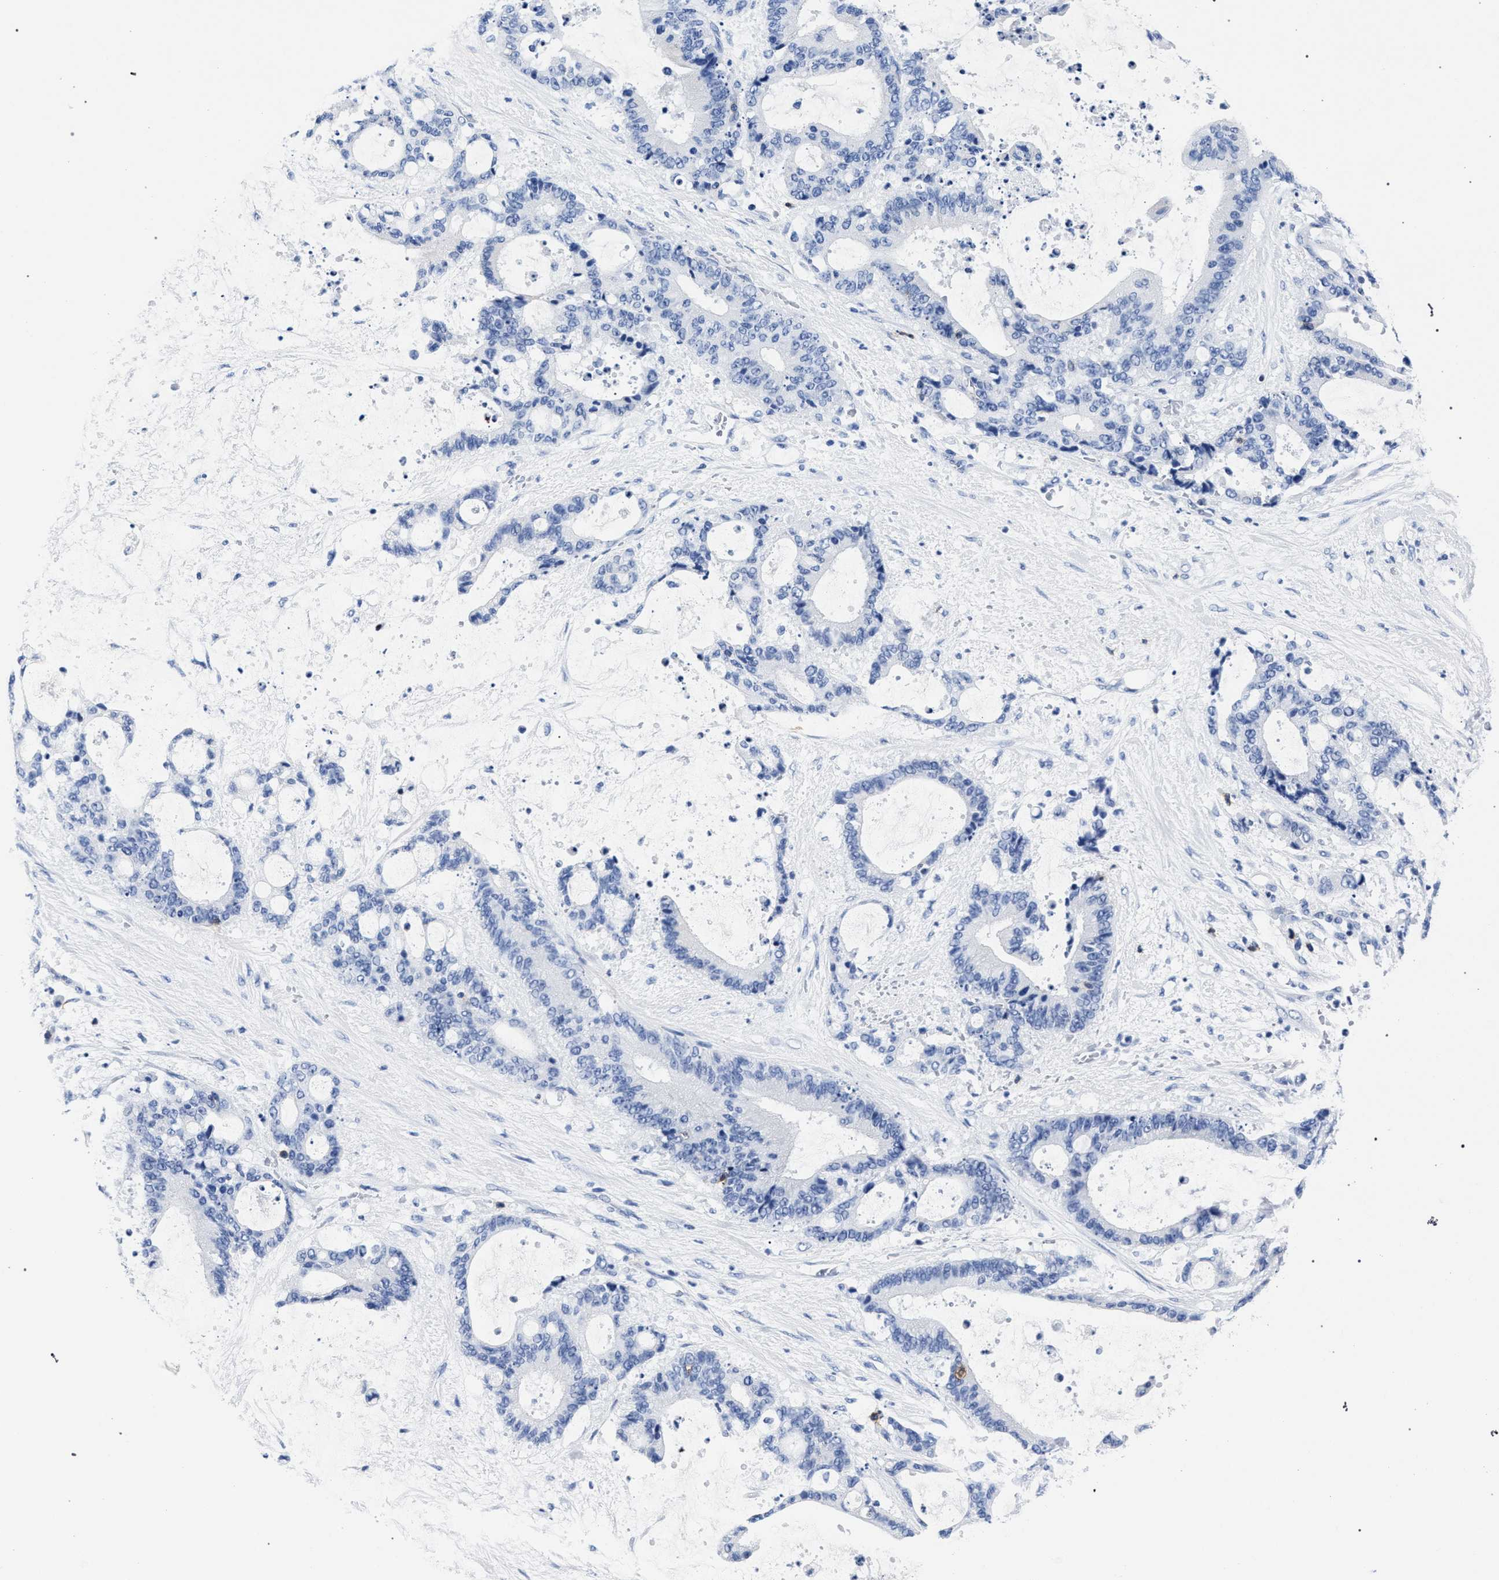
{"staining": {"intensity": "negative", "quantity": "none", "location": "none"}, "tissue": "liver cancer", "cell_type": "Tumor cells", "image_type": "cancer", "snomed": [{"axis": "morphology", "description": "Normal tissue, NOS"}, {"axis": "morphology", "description": "Cholangiocarcinoma"}, {"axis": "topography", "description": "Liver"}, {"axis": "topography", "description": "Peripheral nerve tissue"}], "caption": "Image shows no protein expression in tumor cells of liver cancer (cholangiocarcinoma) tissue.", "gene": "KLRK1", "patient": {"sex": "female", "age": 73}}